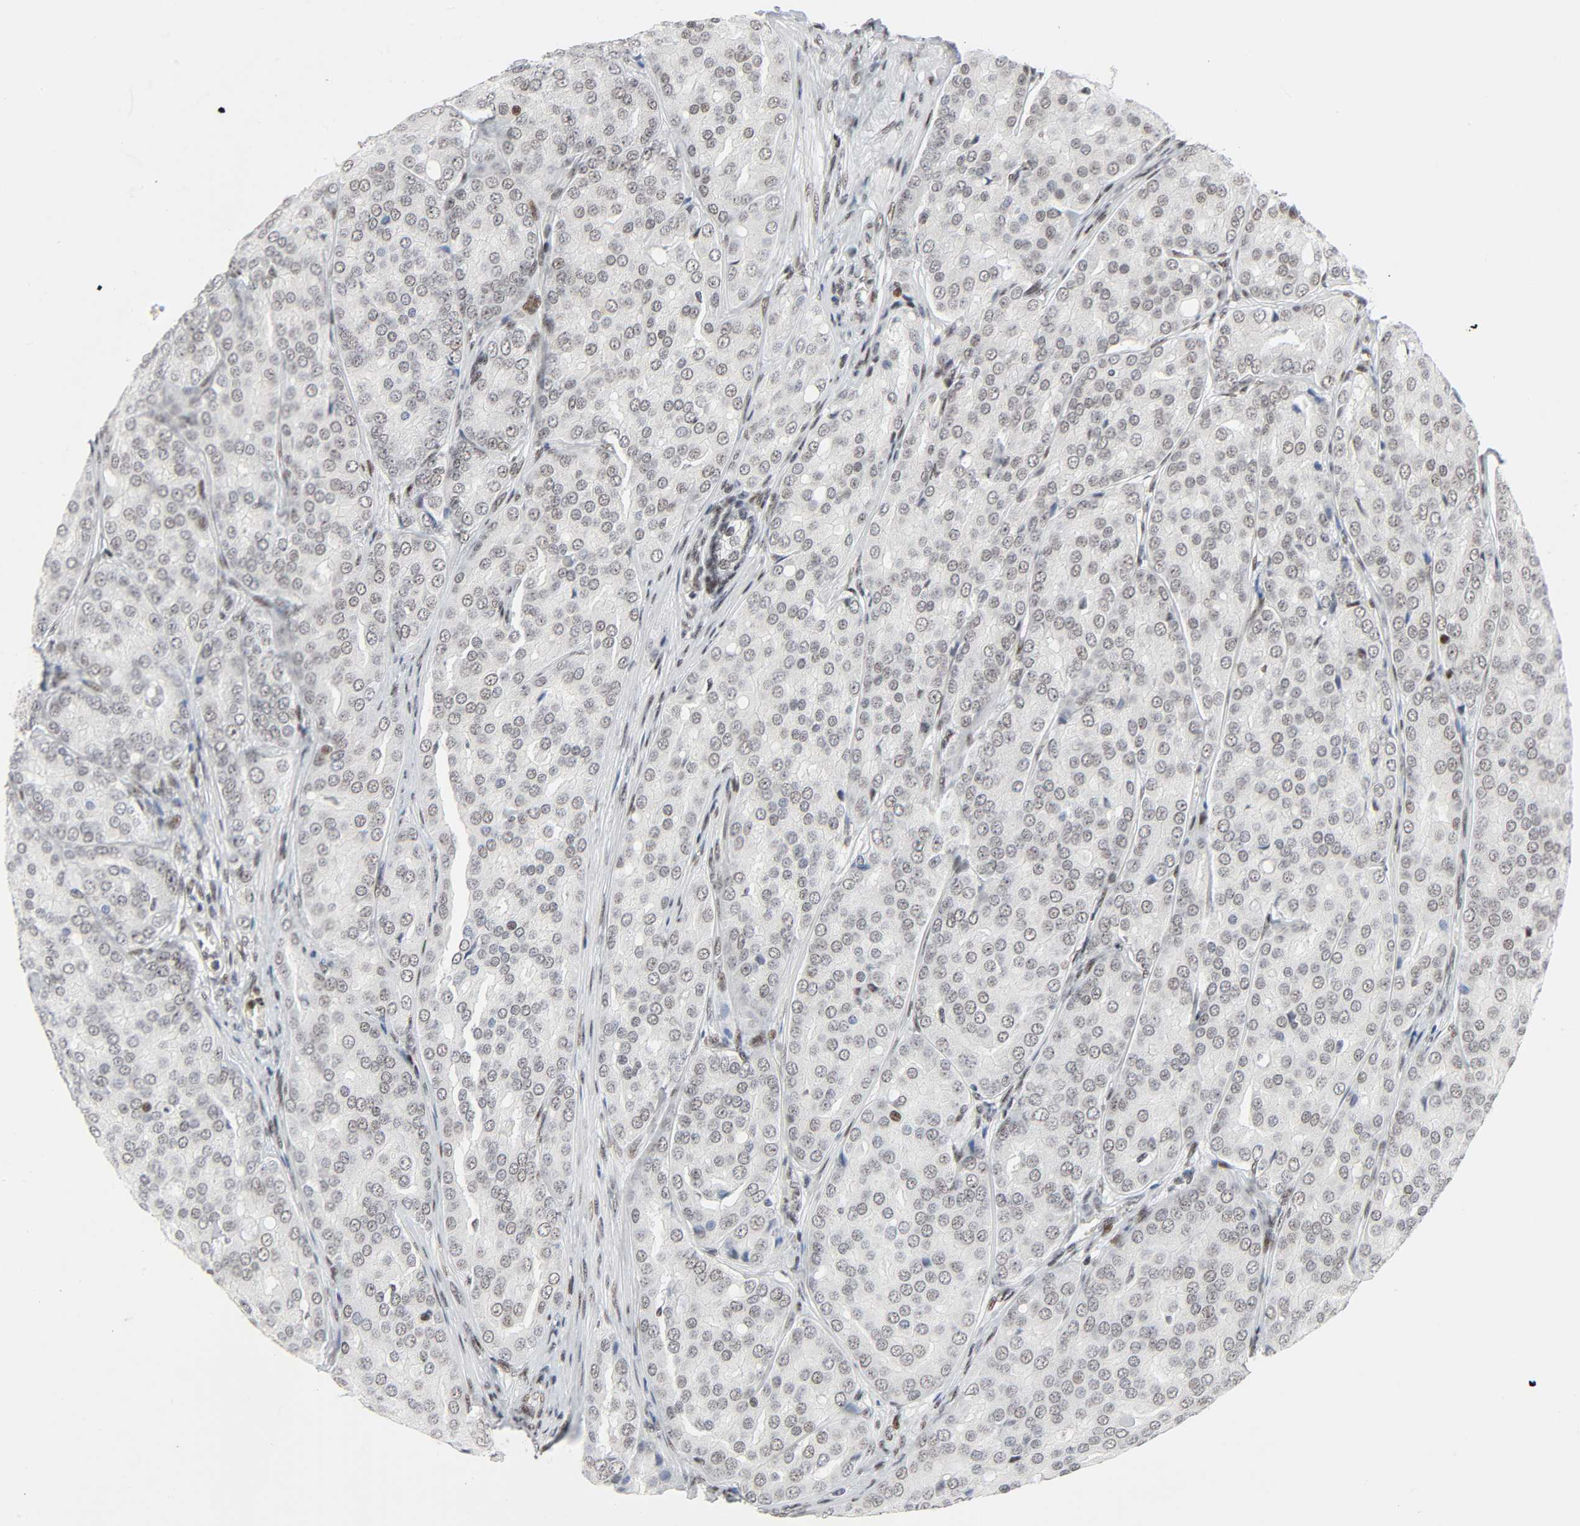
{"staining": {"intensity": "weak", "quantity": ">75%", "location": "nuclear"}, "tissue": "prostate cancer", "cell_type": "Tumor cells", "image_type": "cancer", "snomed": [{"axis": "morphology", "description": "Adenocarcinoma, High grade"}, {"axis": "topography", "description": "Prostate"}], "caption": "Prostate cancer (adenocarcinoma (high-grade)) tissue shows weak nuclear staining in about >75% of tumor cells", "gene": "CREBBP", "patient": {"sex": "male", "age": 64}}